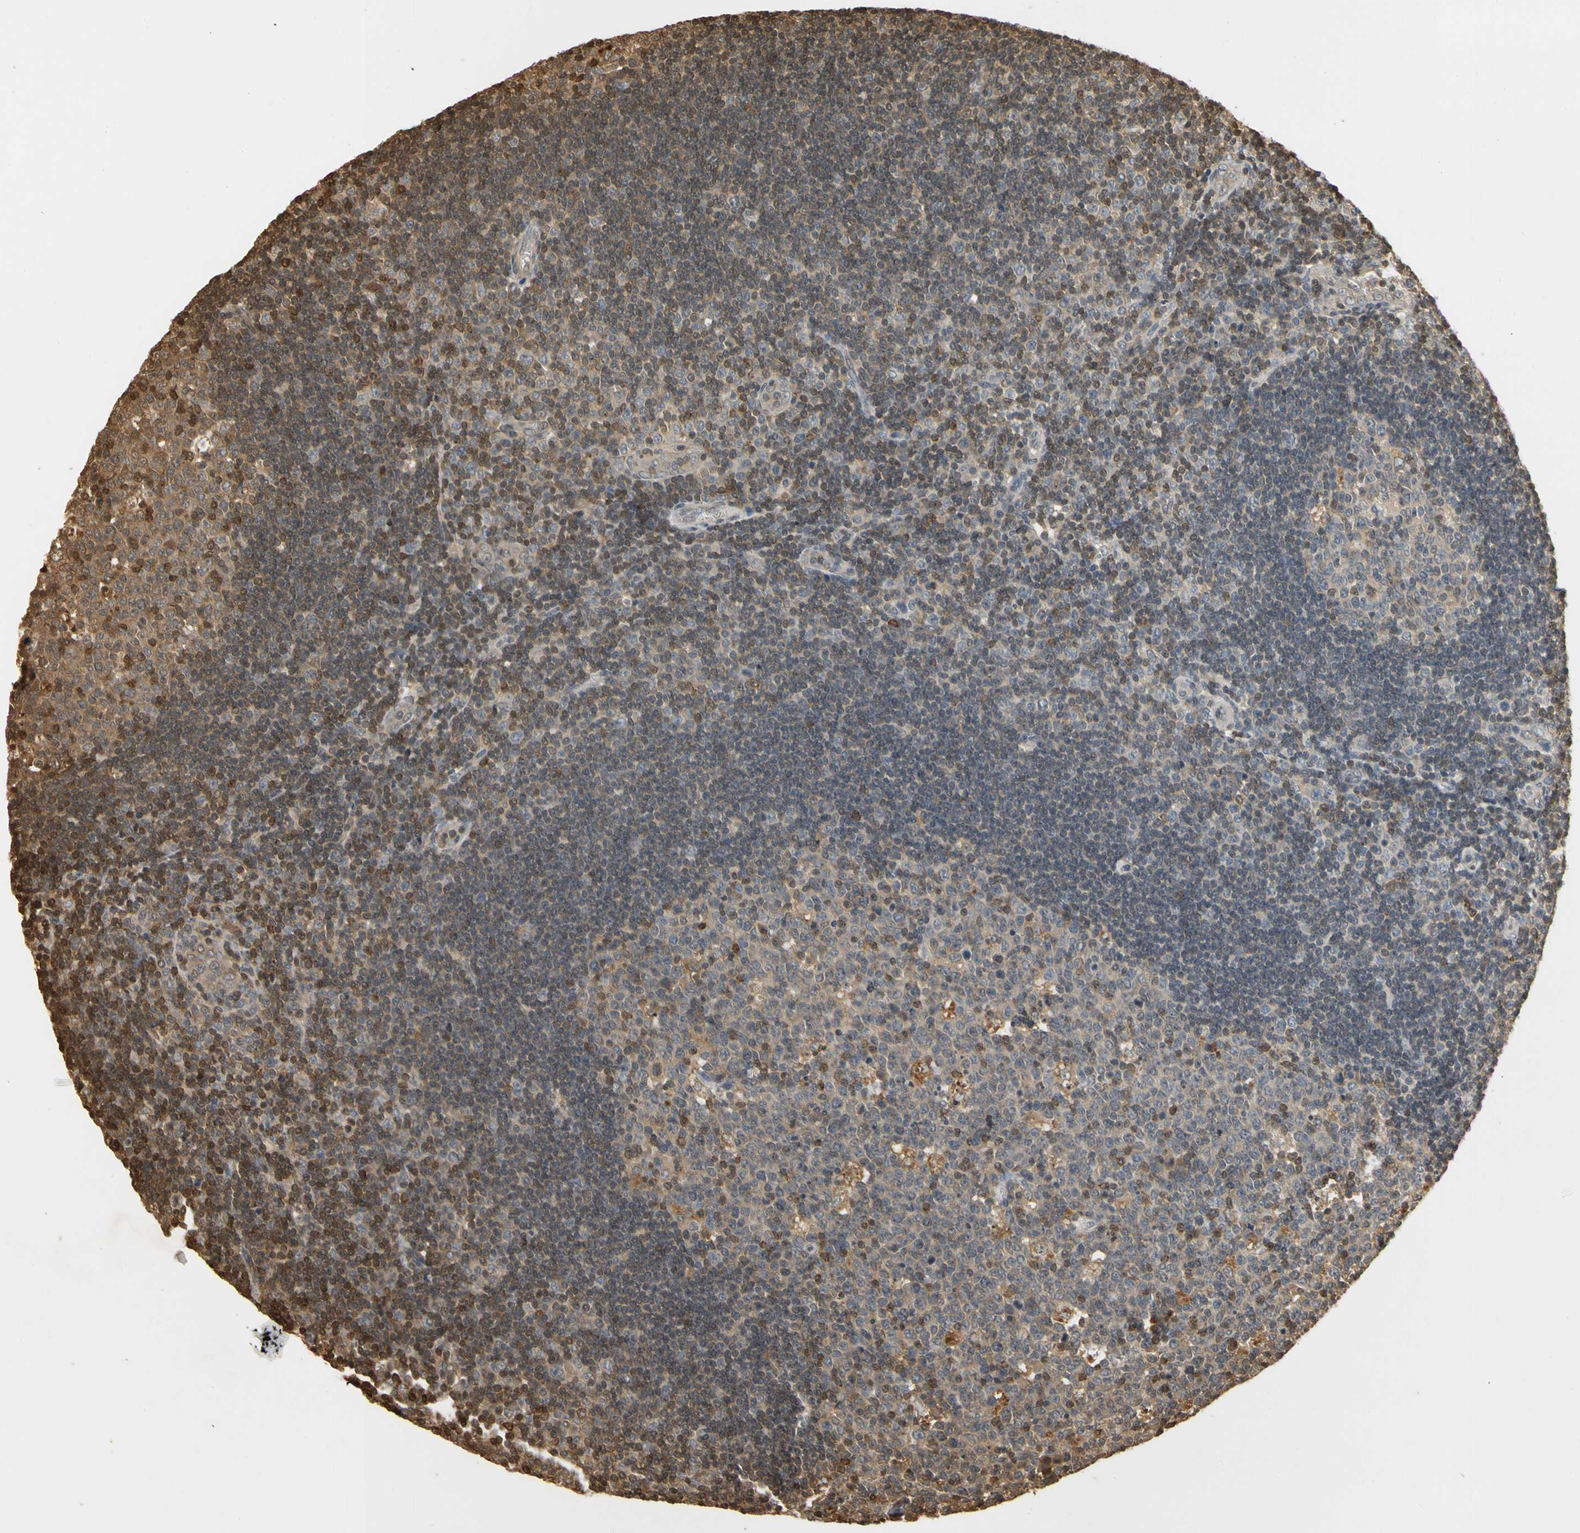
{"staining": {"intensity": "weak", "quantity": ">75%", "location": "cytoplasmic/membranous,nuclear"}, "tissue": "lymph node", "cell_type": "Germinal center cells", "image_type": "normal", "snomed": [{"axis": "morphology", "description": "Normal tissue, NOS"}, {"axis": "topography", "description": "Lymph node"}, {"axis": "topography", "description": "Salivary gland"}], "caption": "DAB immunohistochemical staining of benign human lymph node reveals weak cytoplasmic/membranous,nuclear protein staining in about >75% of germinal center cells. (brown staining indicates protein expression, while blue staining denotes nuclei).", "gene": "SOD1", "patient": {"sex": "male", "age": 8}}